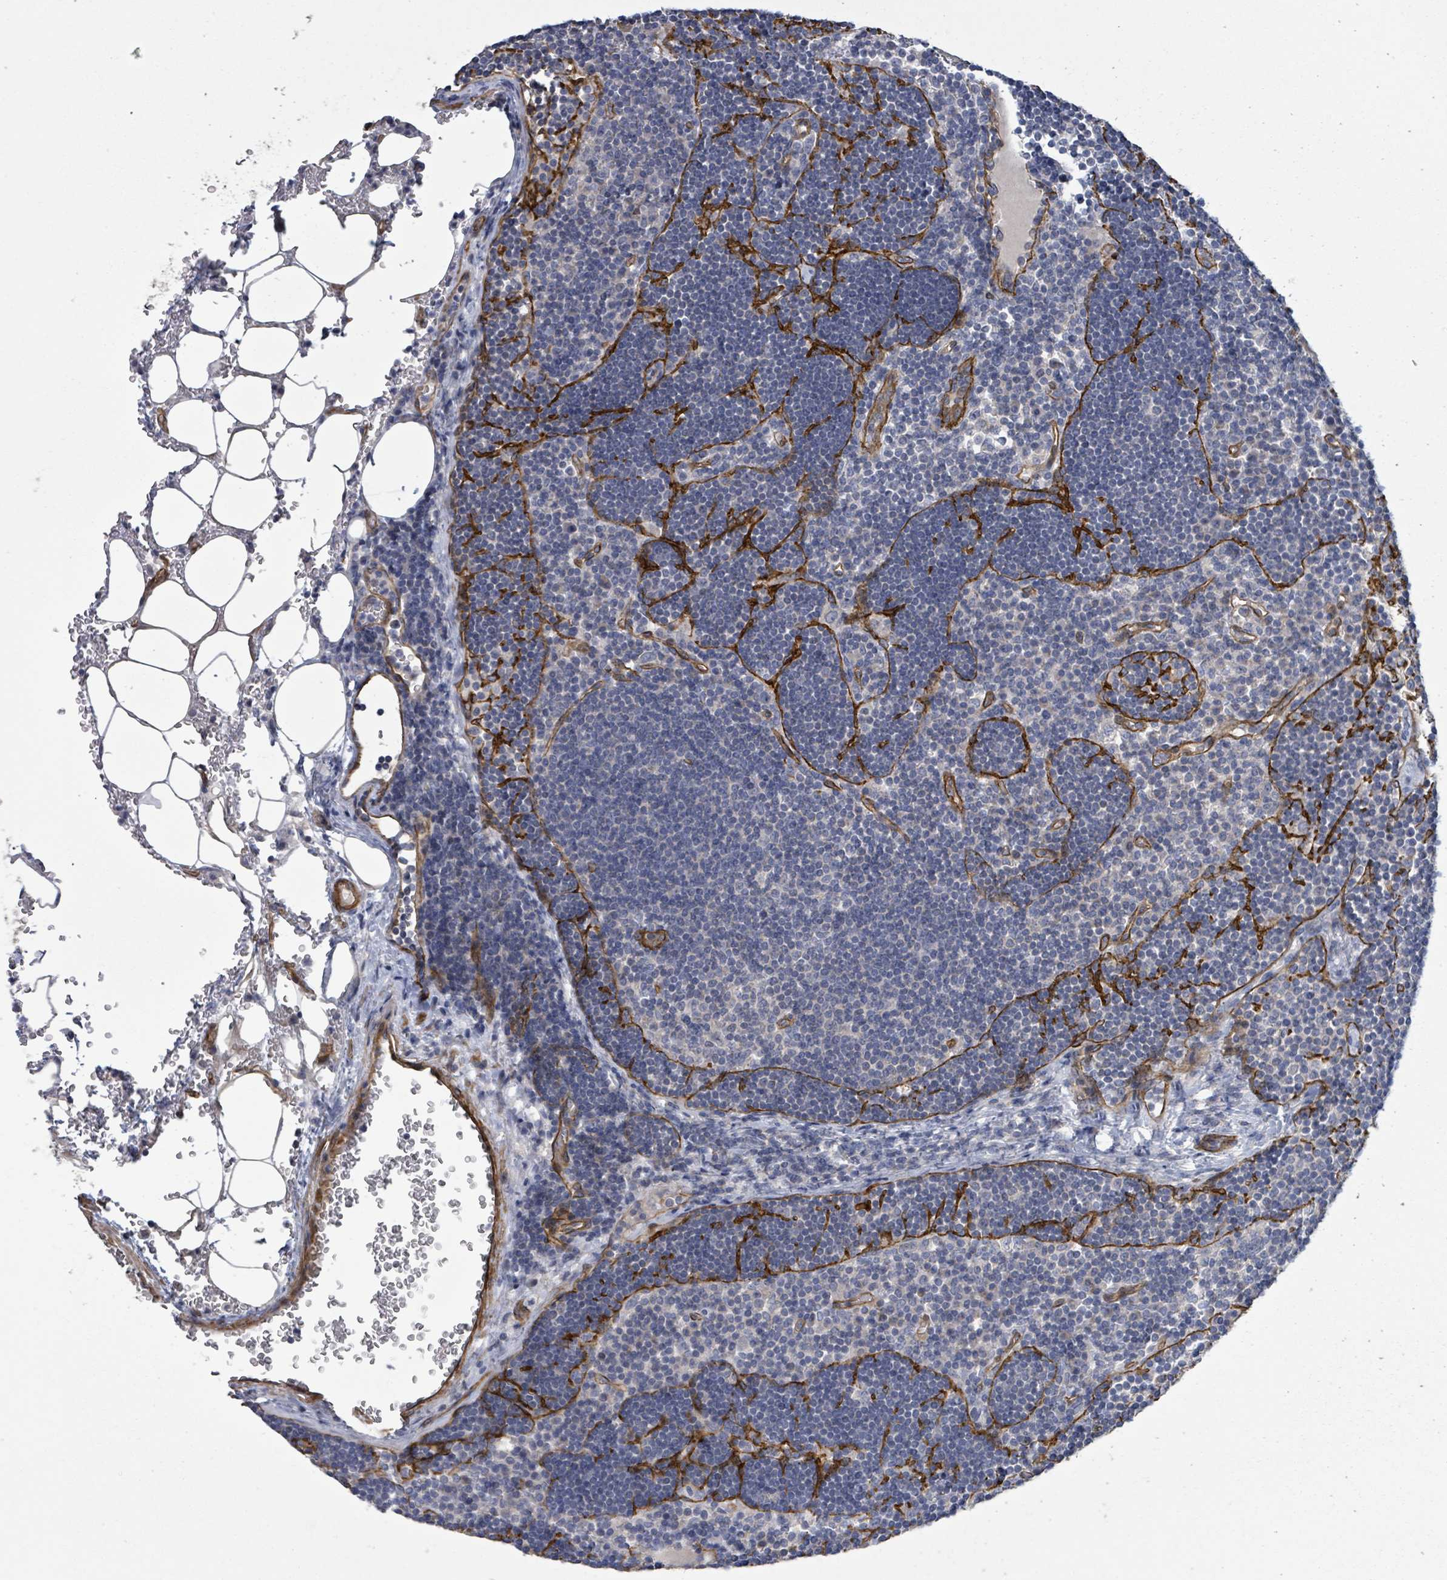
{"staining": {"intensity": "negative", "quantity": "none", "location": "none"}, "tissue": "lymph node", "cell_type": "Germinal center cells", "image_type": "normal", "snomed": [{"axis": "morphology", "description": "Normal tissue, NOS"}, {"axis": "topography", "description": "Lymph node"}], "caption": "This is a micrograph of IHC staining of unremarkable lymph node, which shows no expression in germinal center cells. (Immunohistochemistry, brightfield microscopy, high magnification).", "gene": "KANK3", "patient": {"sex": "male", "age": 53}}